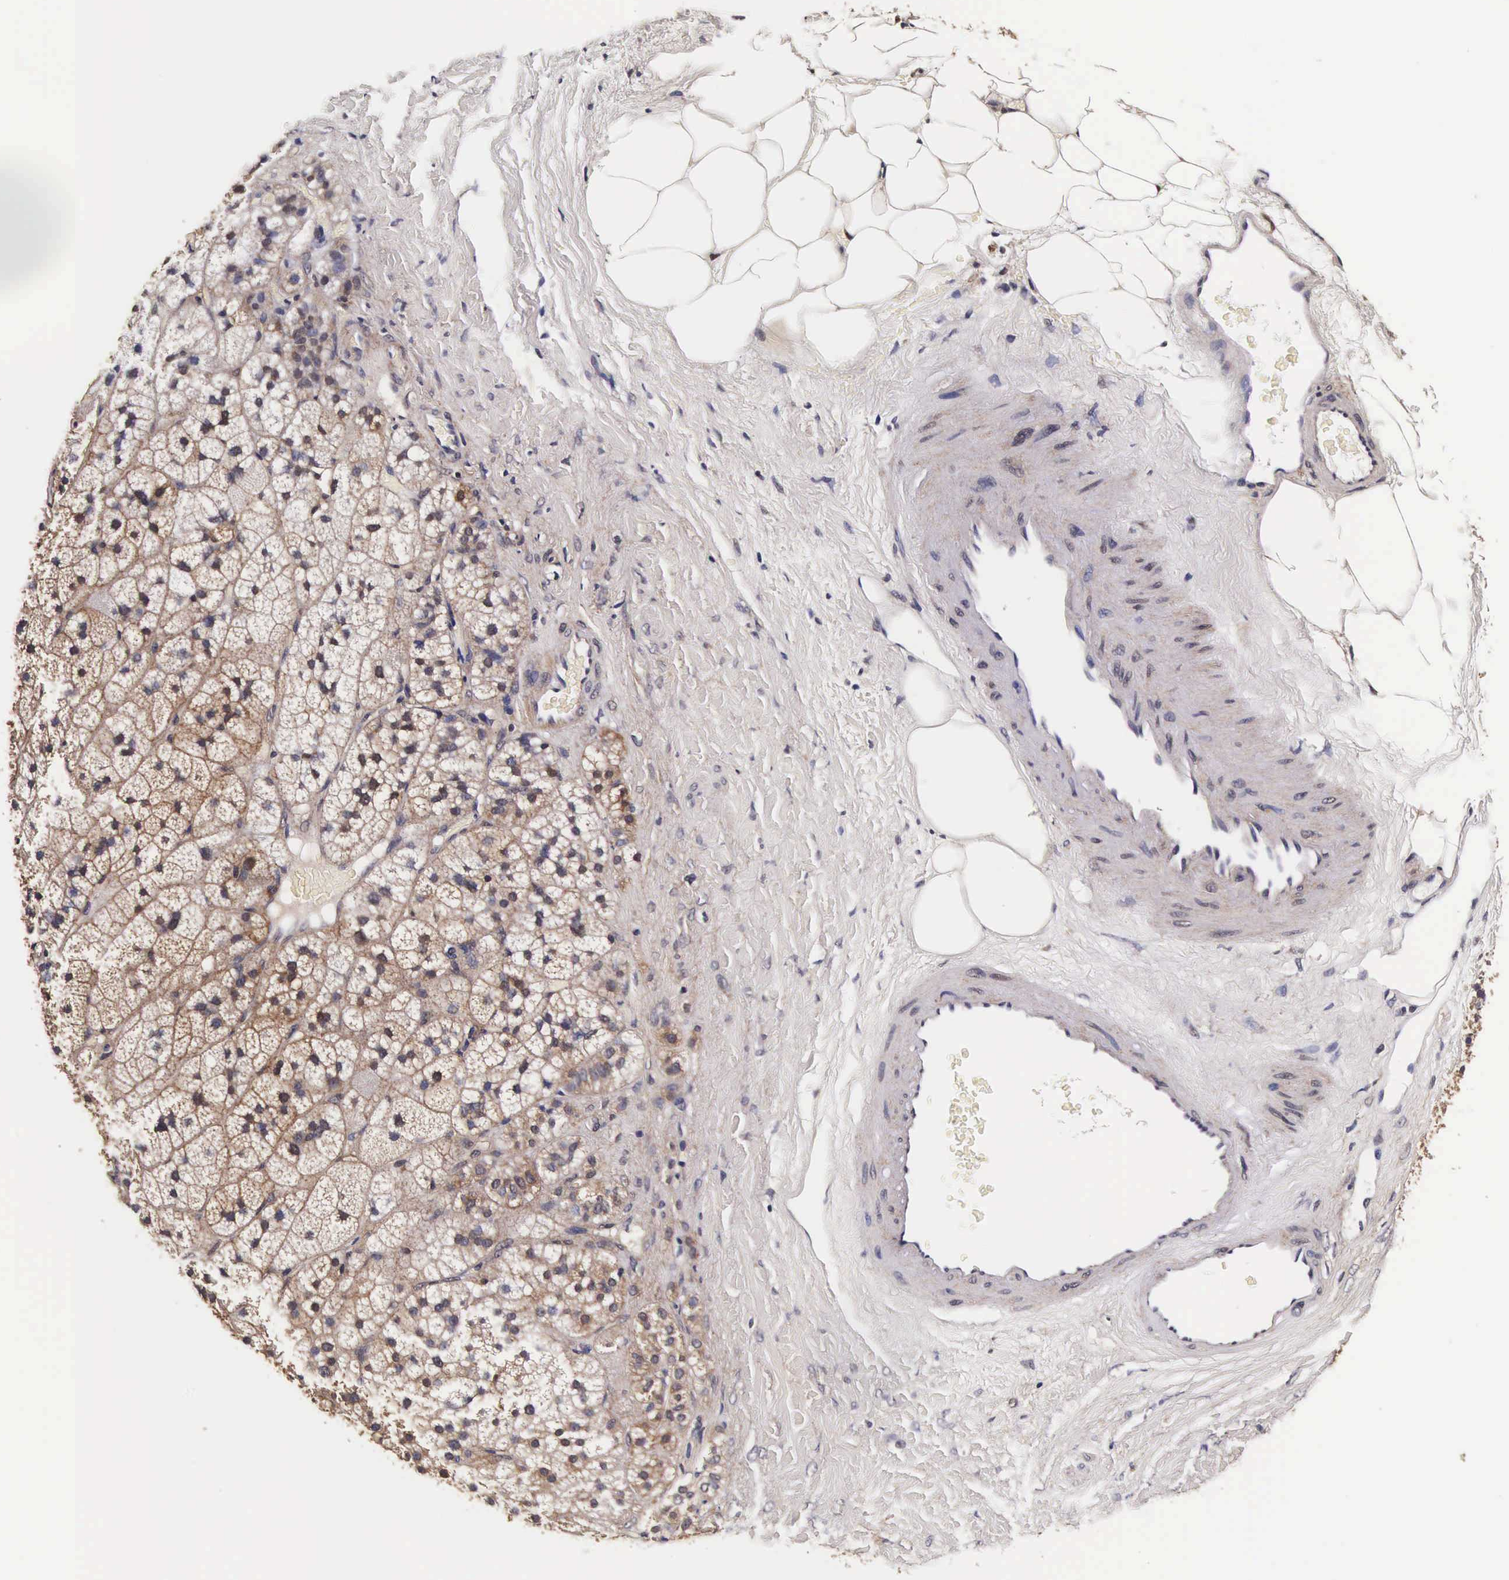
{"staining": {"intensity": "moderate", "quantity": "25%-75%", "location": "cytoplasmic/membranous,nuclear"}, "tissue": "adrenal gland", "cell_type": "Glandular cells", "image_type": "normal", "snomed": [{"axis": "morphology", "description": "Normal tissue, NOS"}, {"axis": "topography", "description": "Adrenal gland"}], "caption": "Moderate cytoplasmic/membranous,nuclear positivity is present in about 25%-75% of glandular cells in benign adrenal gland. The staining was performed using DAB to visualize the protein expression in brown, while the nuclei were stained in blue with hematoxylin (Magnification: 20x).", "gene": "TECPR2", "patient": {"sex": "male", "age": 57}}